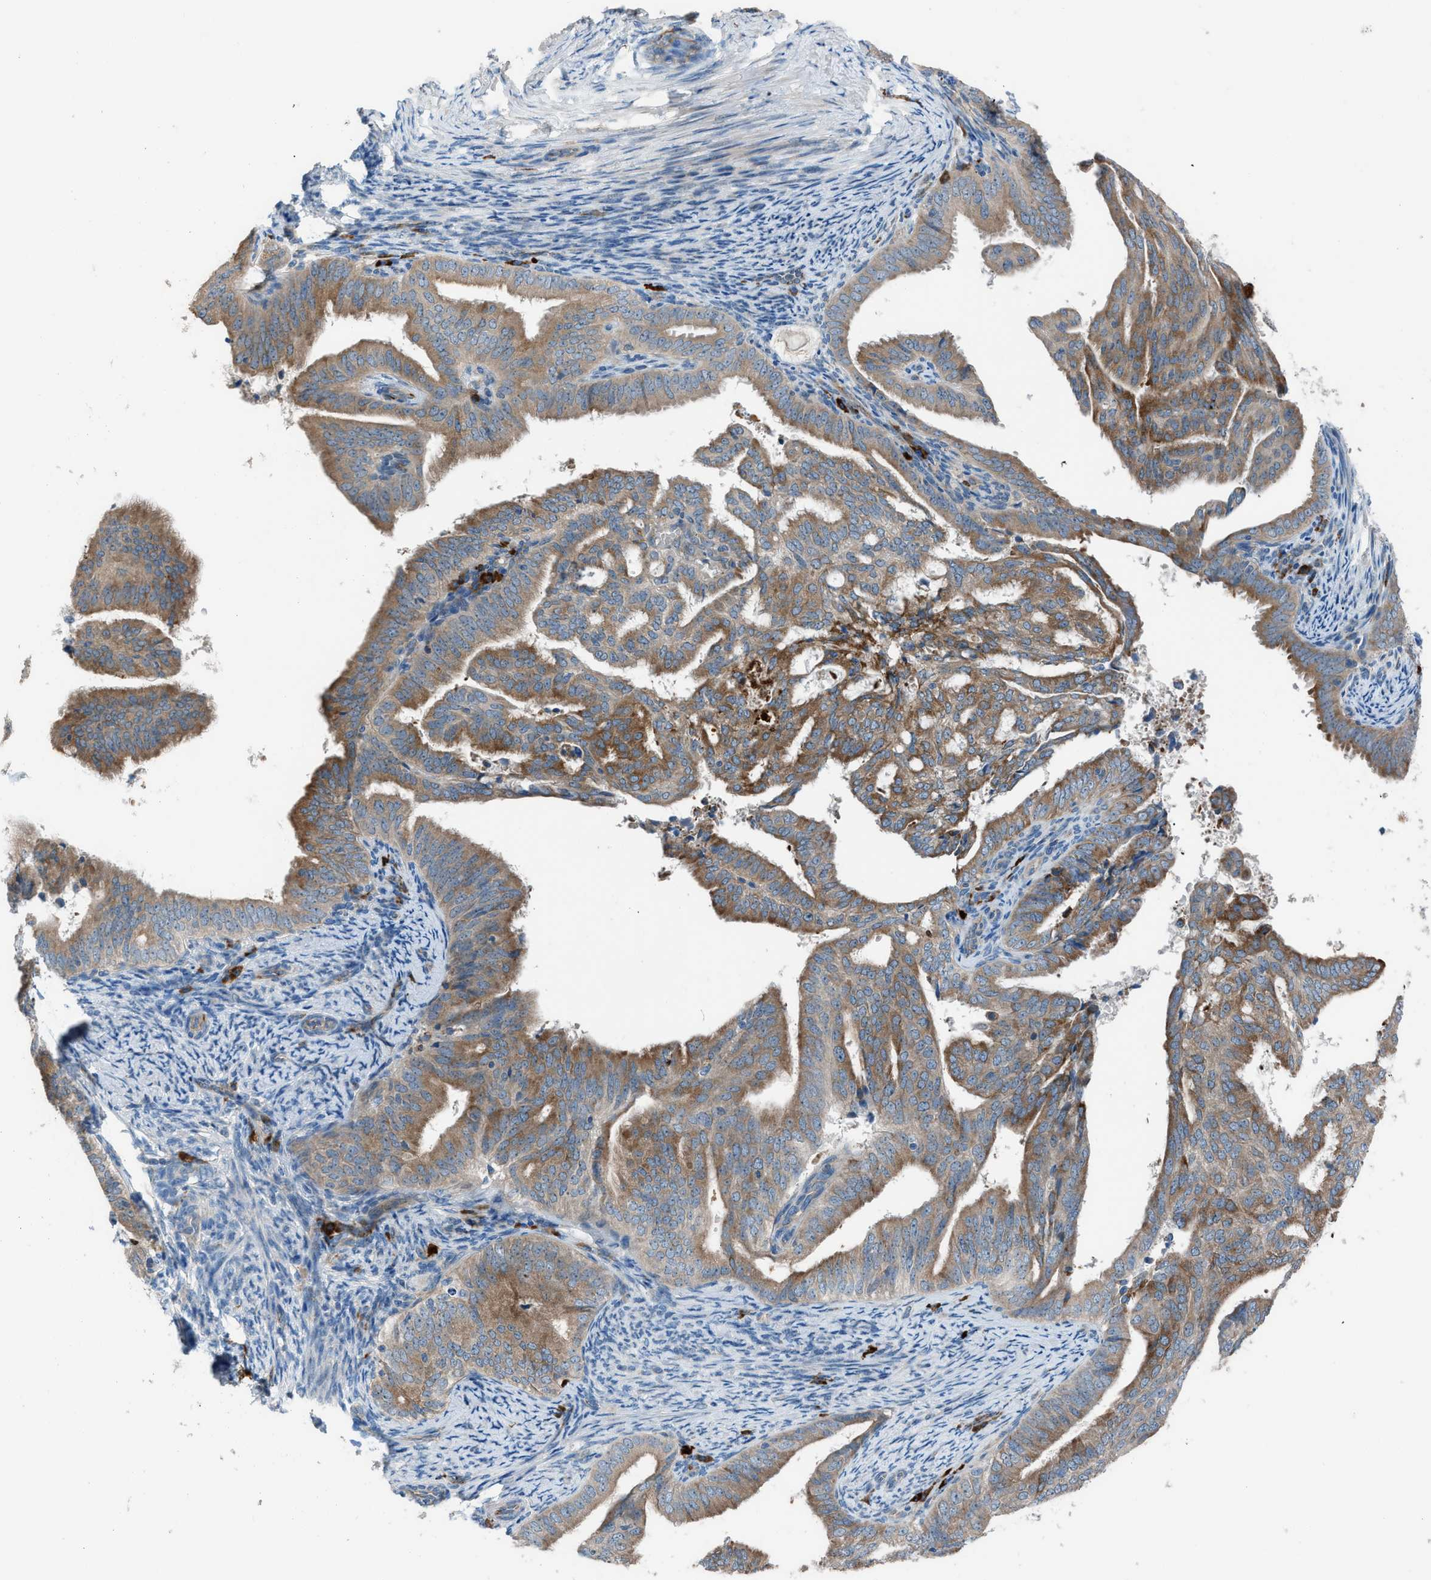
{"staining": {"intensity": "moderate", "quantity": ">75%", "location": "cytoplasmic/membranous"}, "tissue": "endometrial cancer", "cell_type": "Tumor cells", "image_type": "cancer", "snomed": [{"axis": "morphology", "description": "Adenocarcinoma, NOS"}, {"axis": "topography", "description": "Endometrium"}], "caption": "Endometrial adenocarcinoma stained with immunohistochemistry (IHC) reveals moderate cytoplasmic/membranous expression in approximately >75% of tumor cells. (DAB IHC, brown staining for protein, blue staining for nuclei).", "gene": "HEG1", "patient": {"sex": "female", "age": 58}}